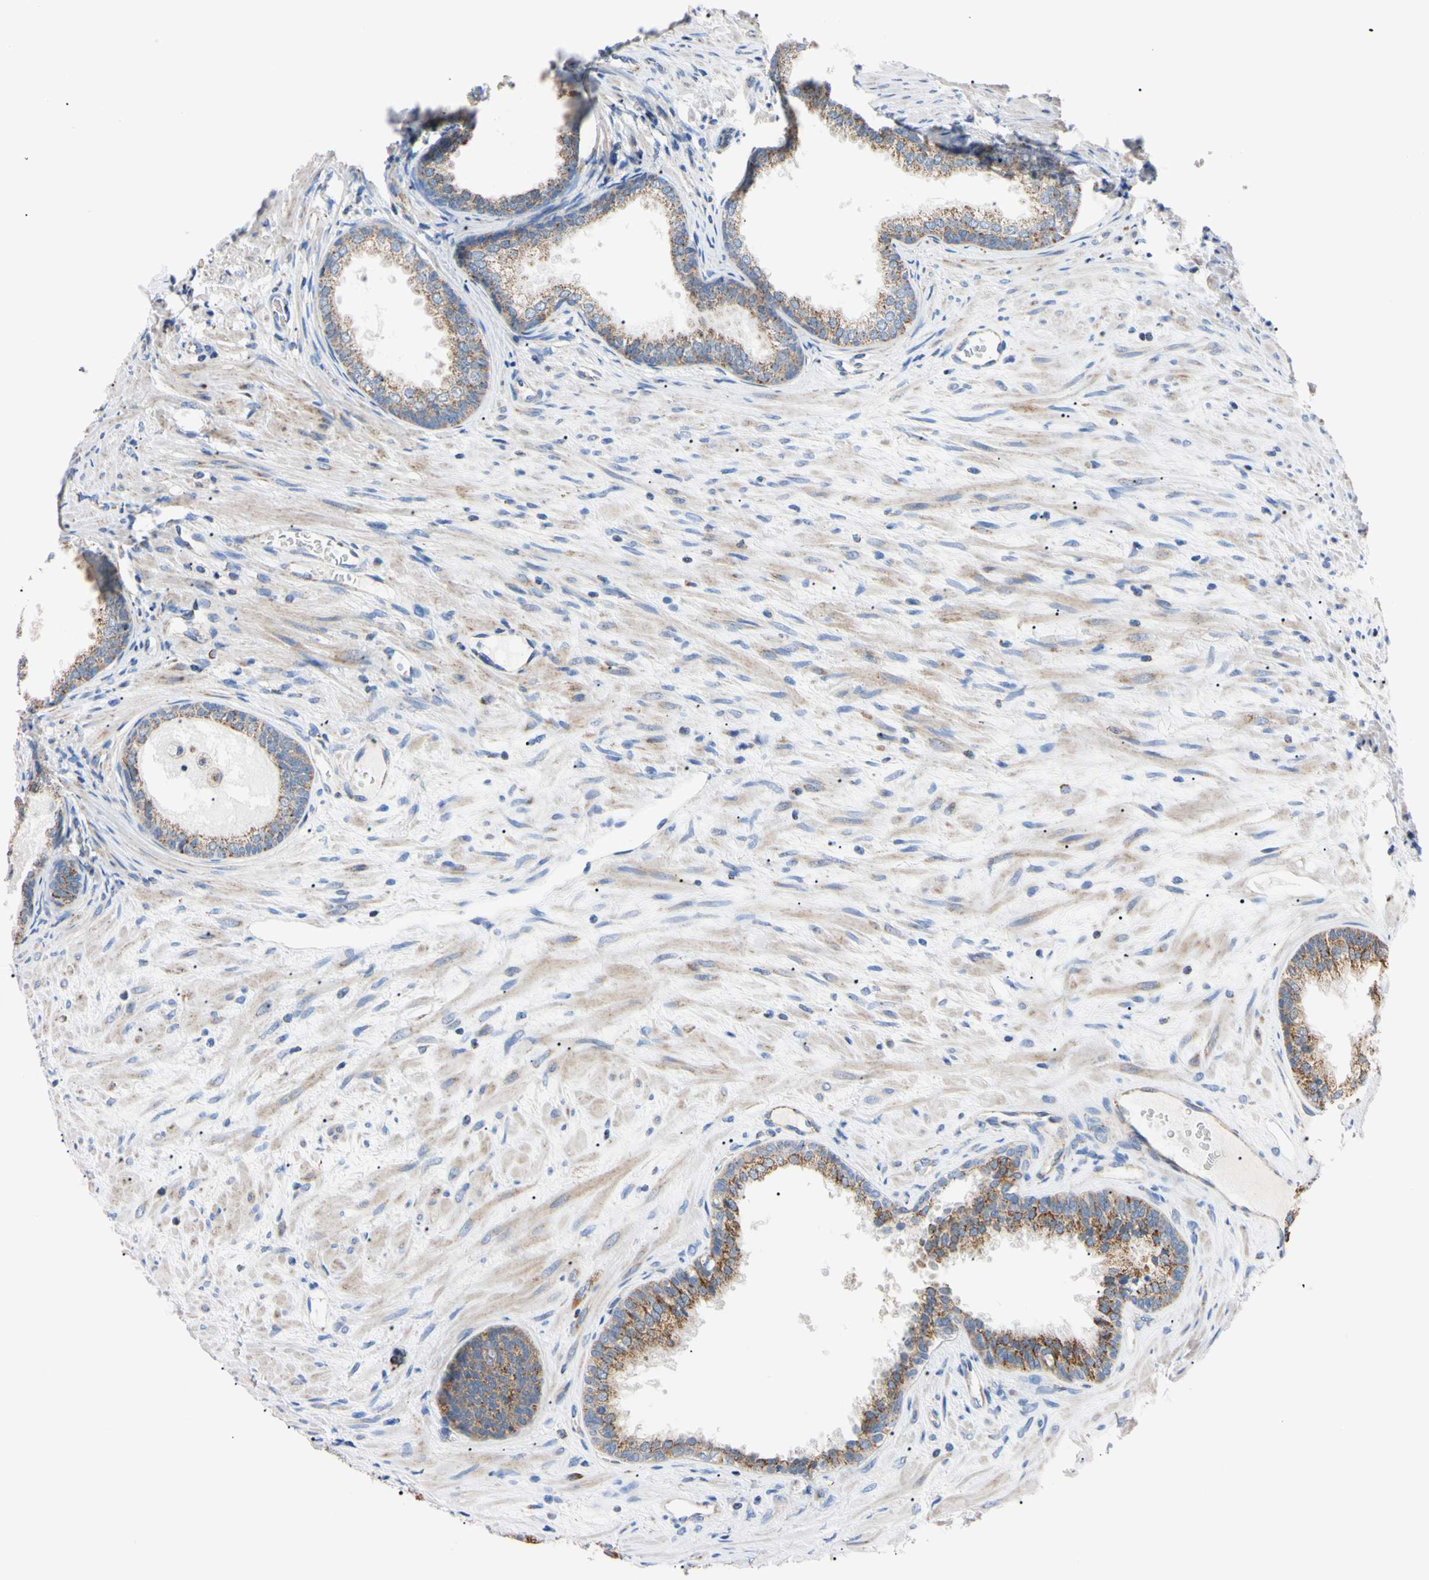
{"staining": {"intensity": "strong", "quantity": "25%-75%", "location": "cytoplasmic/membranous"}, "tissue": "prostate", "cell_type": "Glandular cells", "image_type": "normal", "snomed": [{"axis": "morphology", "description": "Normal tissue, NOS"}, {"axis": "topography", "description": "Prostate"}], "caption": "A high-resolution micrograph shows IHC staining of normal prostate, which displays strong cytoplasmic/membranous expression in approximately 25%-75% of glandular cells. The staining is performed using DAB (3,3'-diaminobenzidine) brown chromogen to label protein expression. The nuclei are counter-stained blue using hematoxylin.", "gene": "CLPP", "patient": {"sex": "male", "age": 76}}